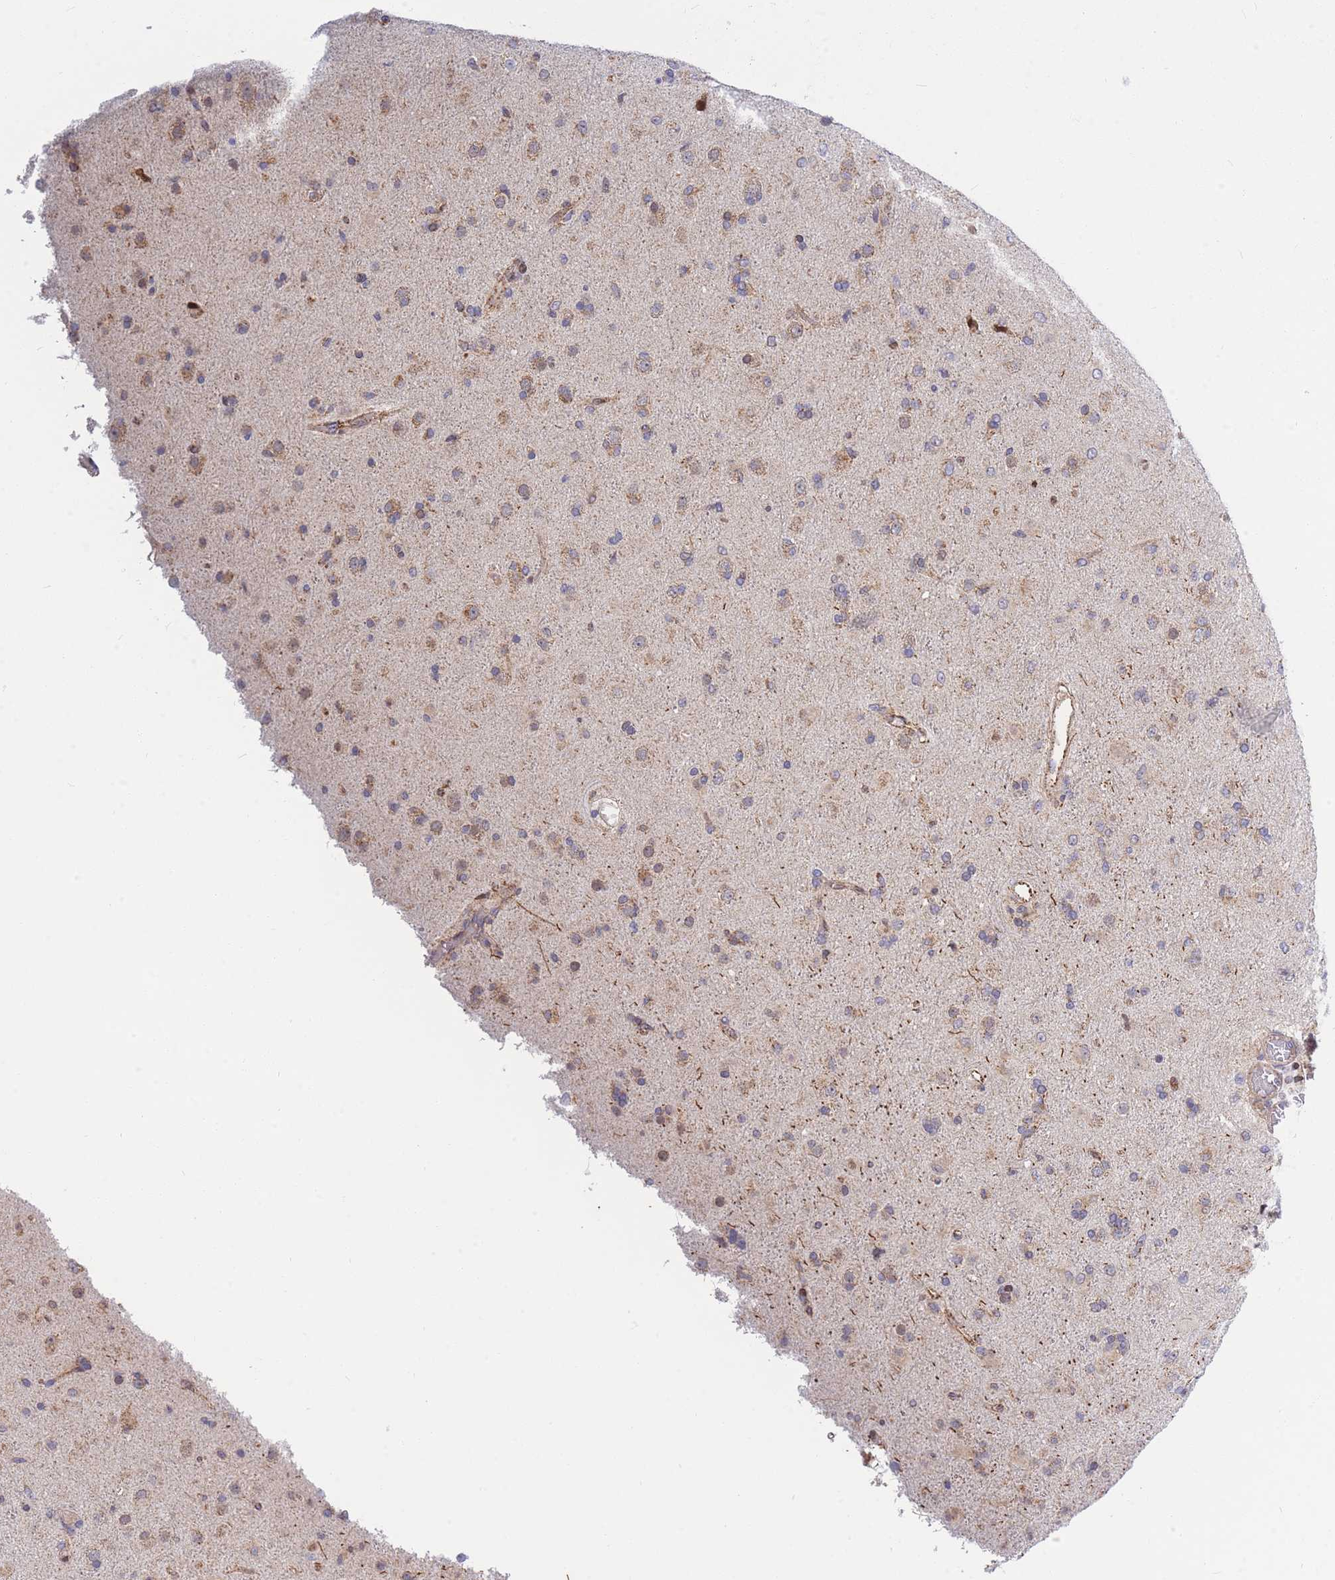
{"staining": {"intensity": "moderate", "quantity": "25%-75%", "location": "cytoplasmic/membranous"}, "tissue": "glioma", "cell_type": "Tumor cells", "image_type": "cancer", "snomed": [{"axis": "morphology", "description": "Glioma, malignant, Low grade"}, {"axis": "topography", "description": "Brain"}], "caption": "Tumor cells exhibit medium levels of moderate cytoplasmic/membranous positivity in approximately 25%-75% of cells in glioma.", "gene": "MOB4", "patient": {"sex": "male", "age": 65}}